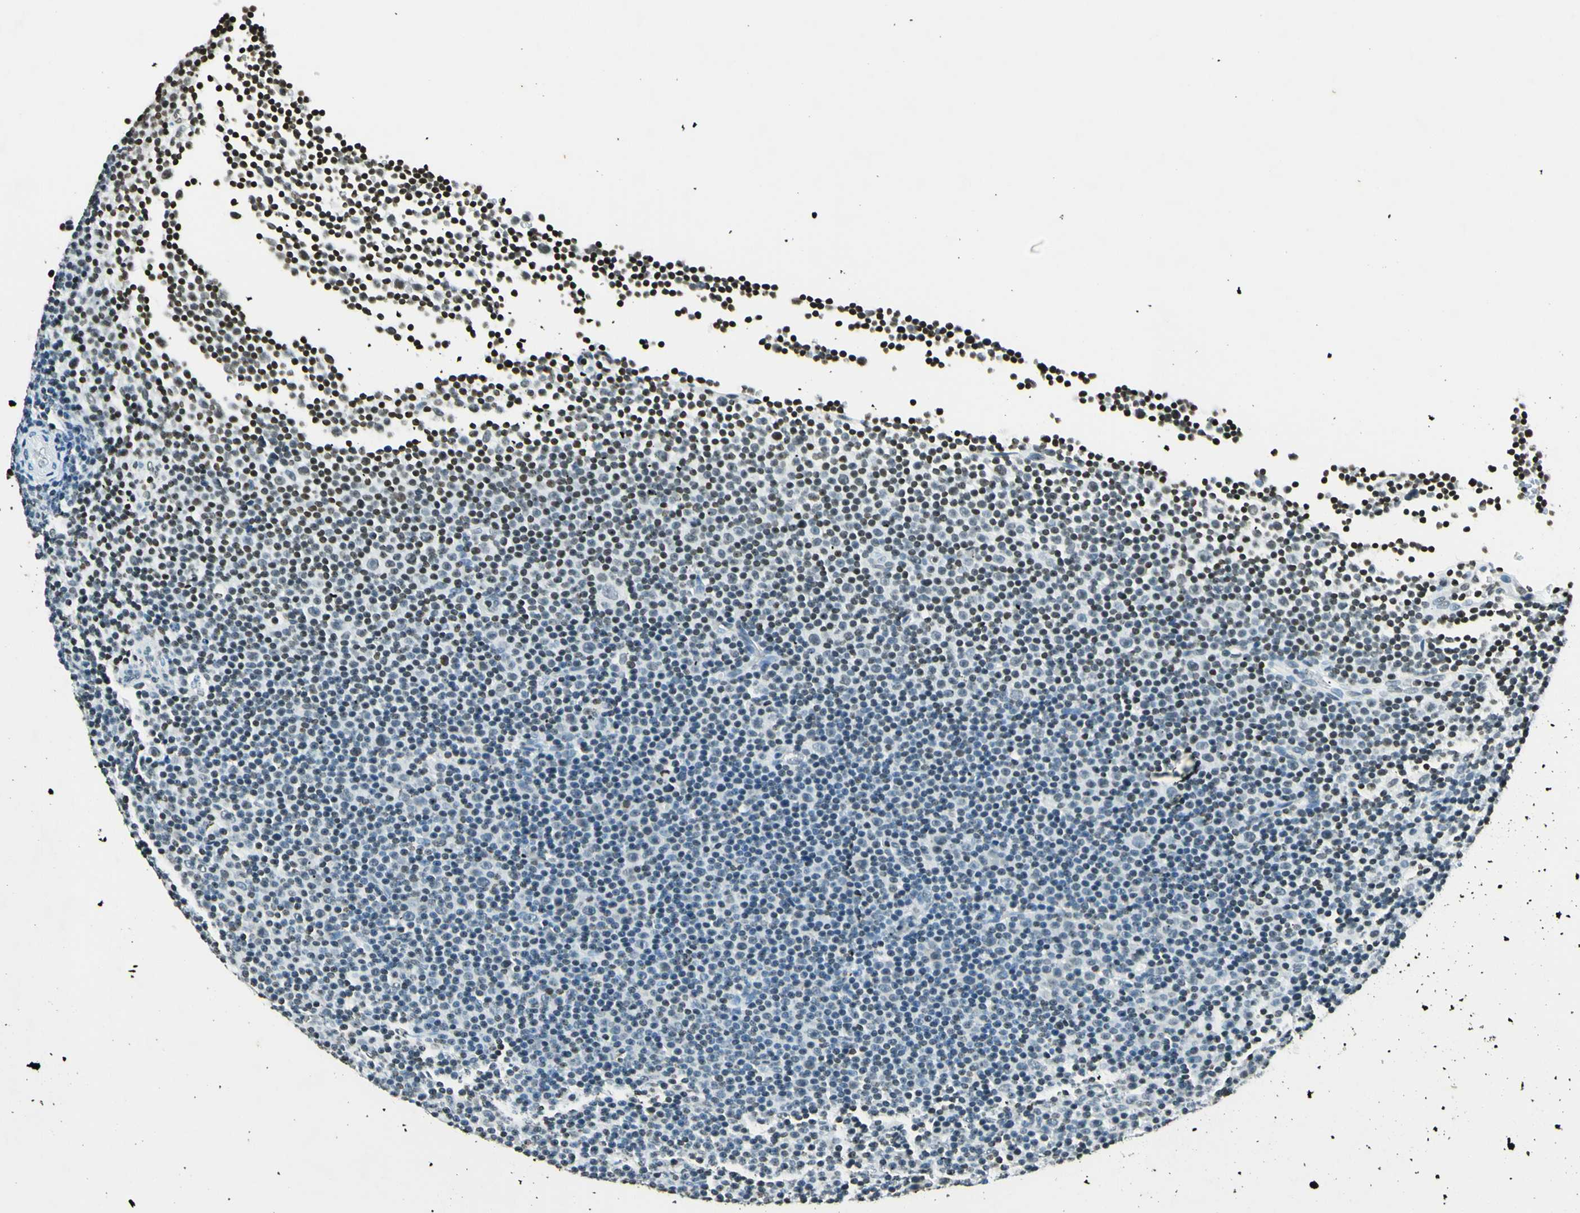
{"staining": {"intensity": "weak", "quantity": "<25%", "location": "nuclear"}, "tissue": "lymphoma", "cell_type": "Tumor cells", "image_type": "cancer", "snomed": [{"axis": "morphology", "description": "Malignant lymphoma, non-Hodgkin's type, Low grade"}, {"axis": "topography", "description": "Lymph node"}], "caption": "This histopathology image is of low-grade malignant lymphoma, non-Hodgkin's type stained with immunohistochemistry to label a protein in brown with the nuclei are counter-stained blue. There is no staining in tumor cells. (DAB IHC, high magnification).", "gene": "MSH2", "patient": {"sex": "female", "age": 67}}